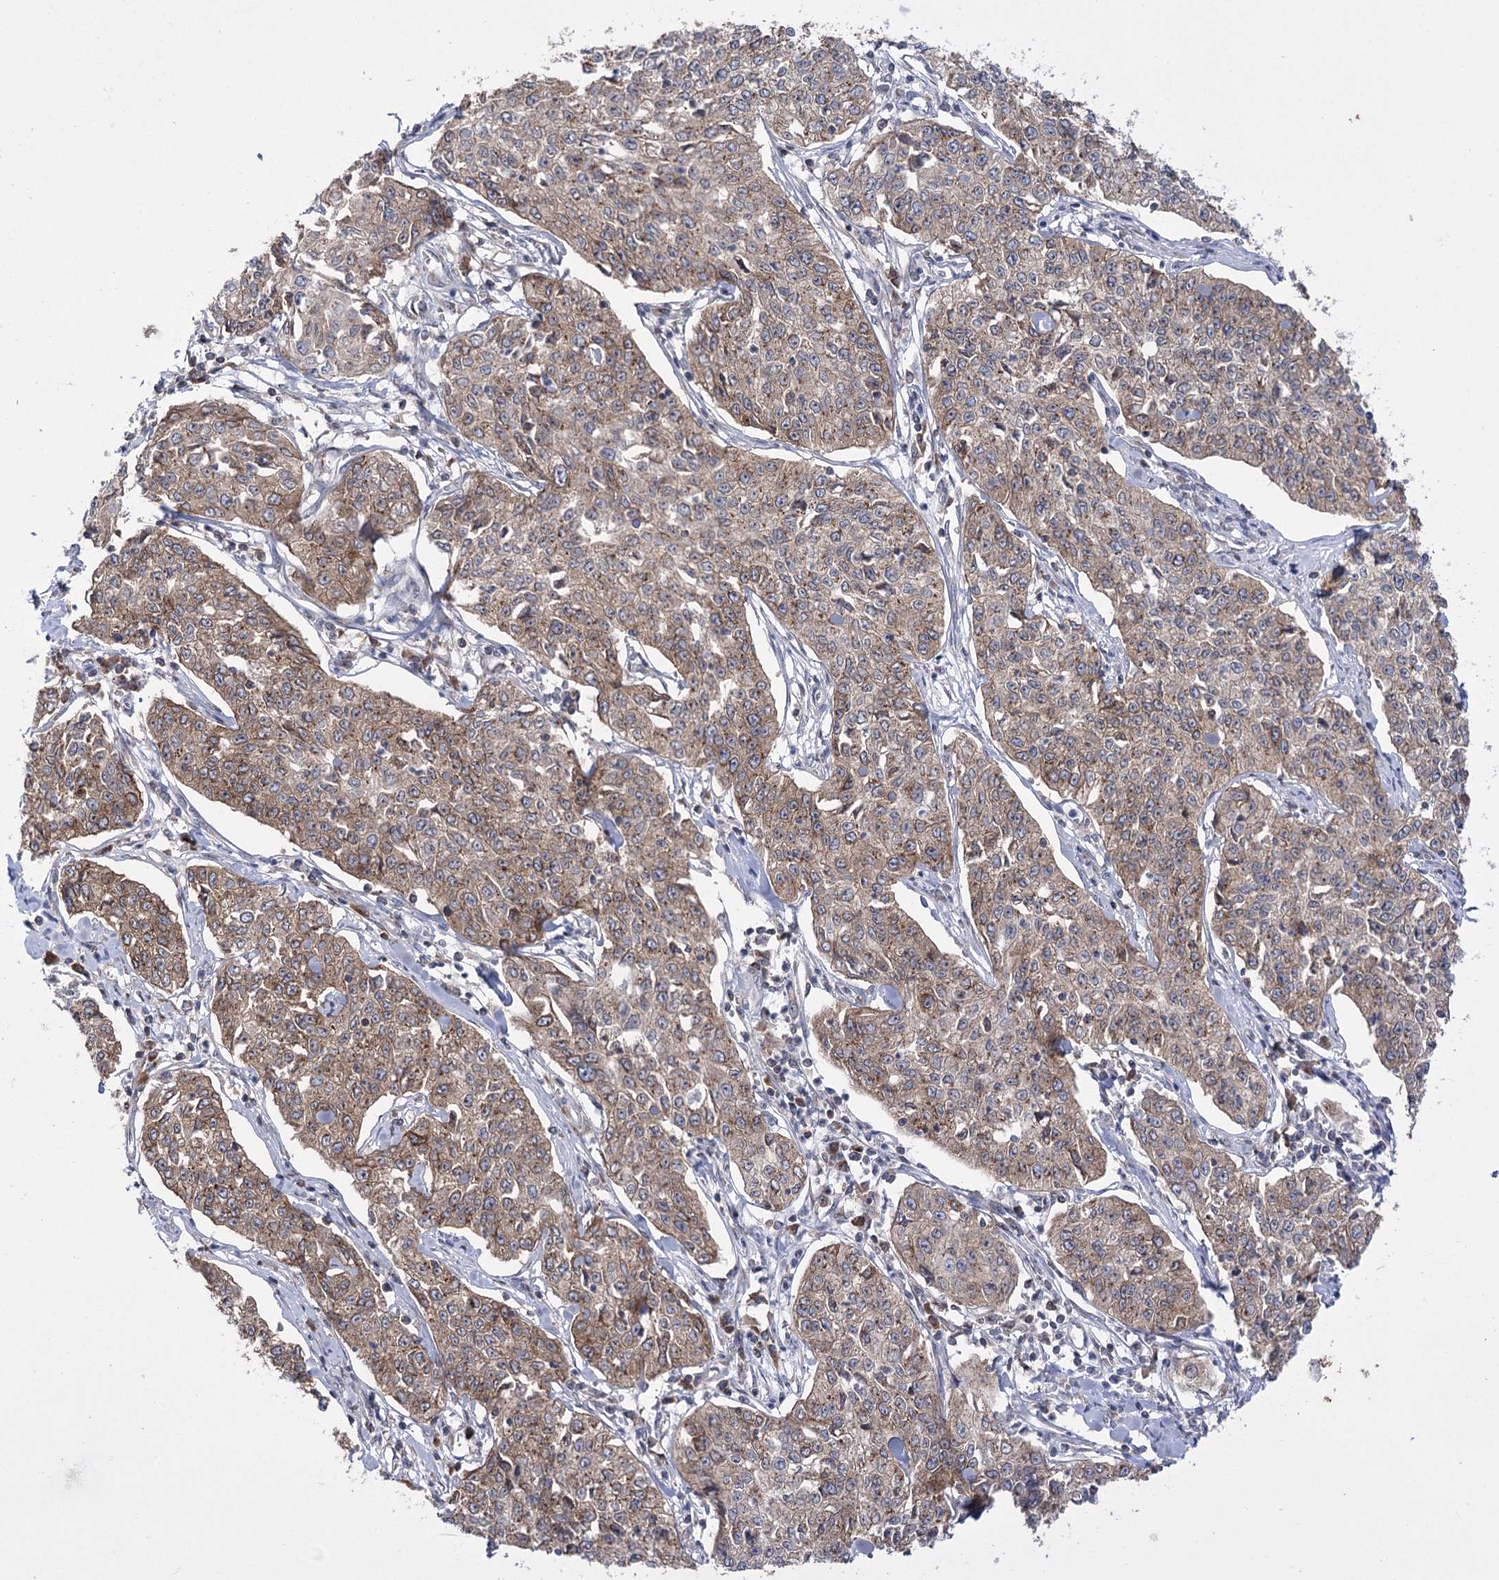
{"staining": {"intensity": "moderate", "quantity": ">75%", "location": "cytoplasmic/membranous"}, "tissue": "cervical cancer", "cell_type": "Tumor cells", "image_type": "cancer", "snomed": [{"axis": "morphology", "description": "Squamous cell carcinoma, NOS"}, {"axis": "topography", "description": "Cervix"}], "caption": "Immunohistochemistry (IHC) of human squamous cell carcinoma (cervical) demonstrates medium levels of moderate cytoplasmic/membranous positivity in about >75% of tumor cells.", "gene": "ZNF622", "patient": {"sex": "female", "age": 35}}